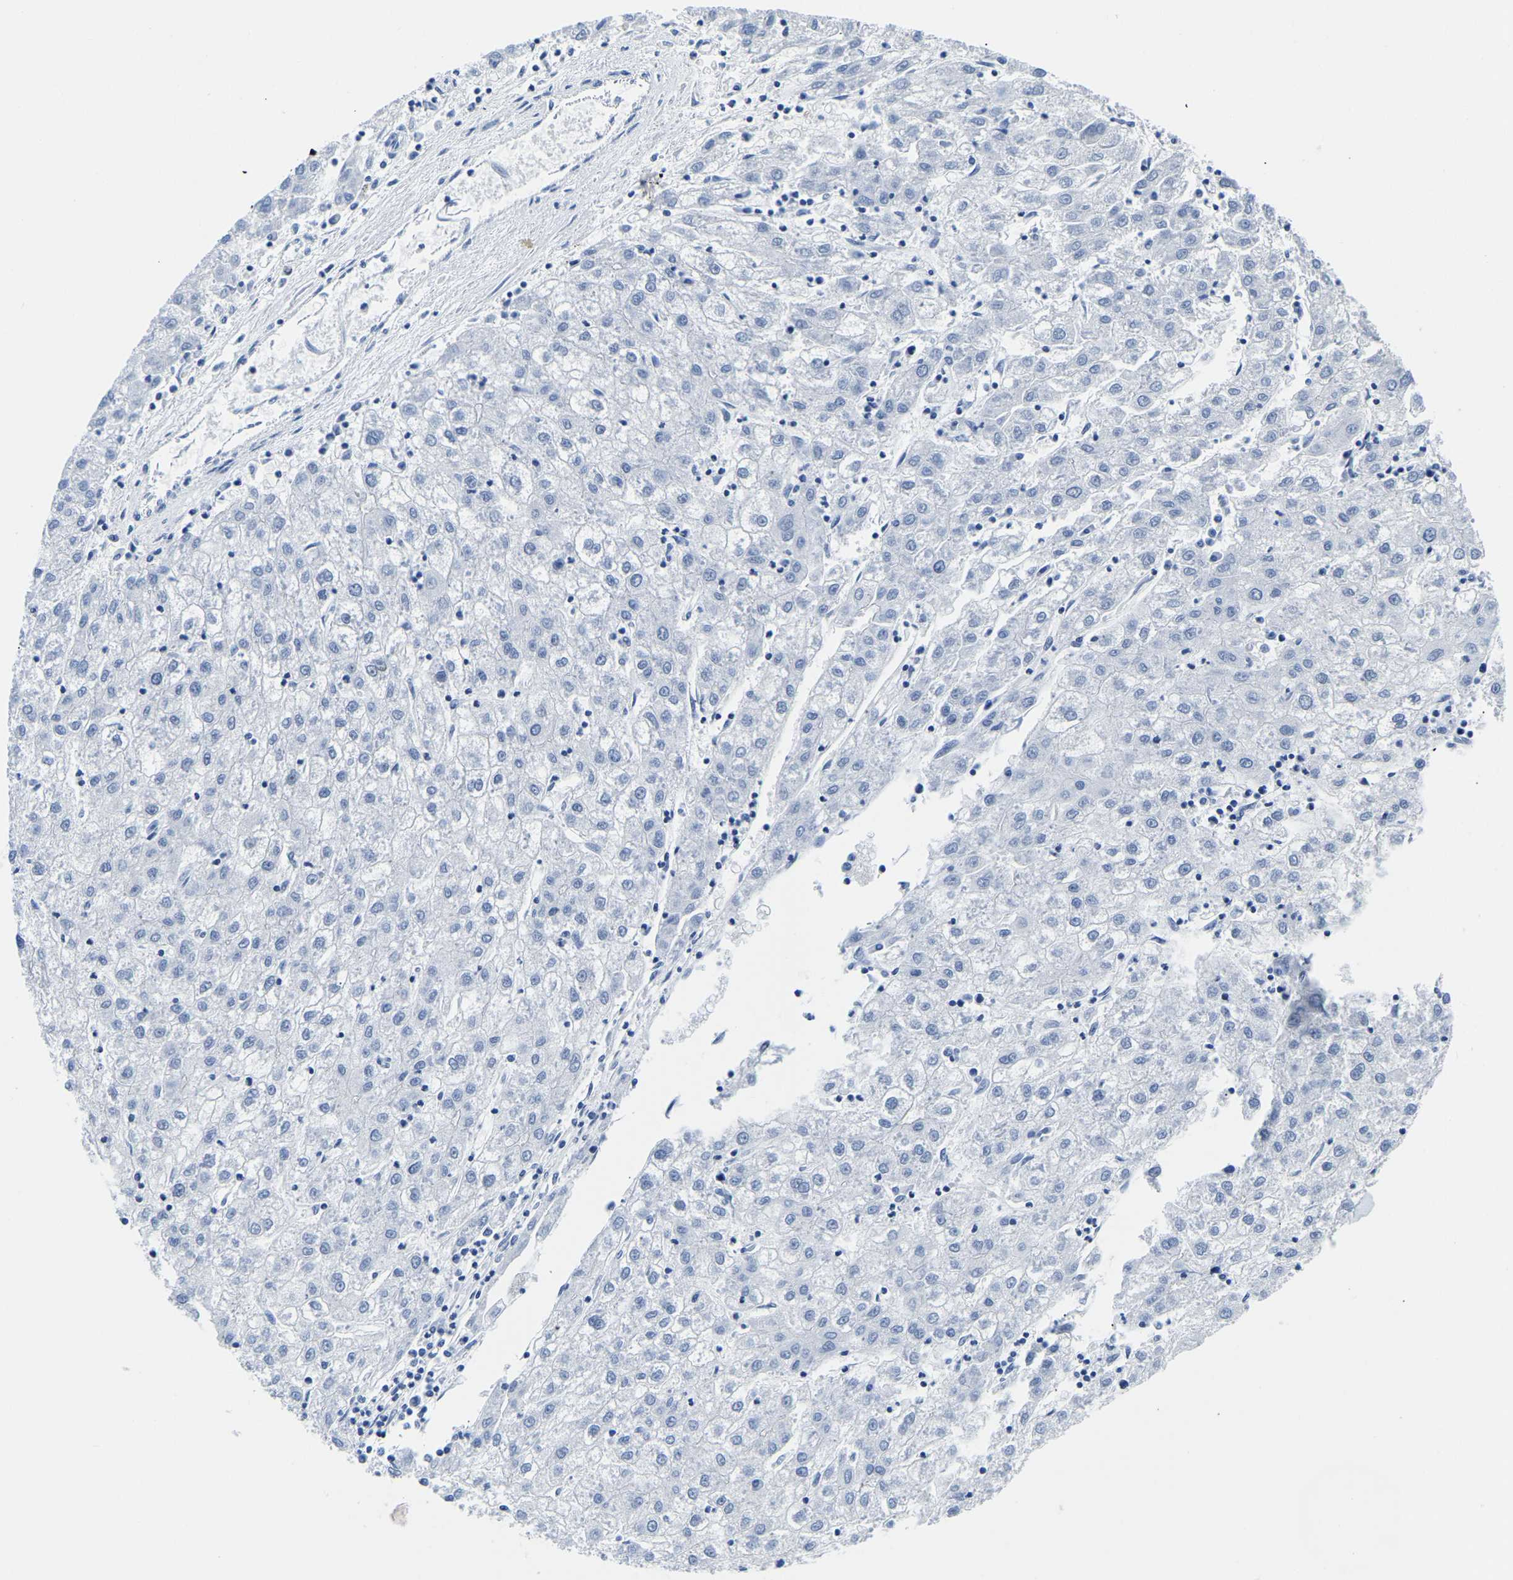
{"staining": {"intensity": "negative", "quantity": "none", "location": "none"}, "tissue": "liver cancer", "cell_type": "Tumor cells", "image_type": "cancer", "snomed": [{"axis": "morphology", "description": "Carcinoma, Hepatocellular, NOS"}, {"axis": "topography", "description": "Liver"}], "caption": "A micrograph of human liver hepatocellular carcinoma is negative for staining in tumor cells. (DAB immunohistochemistry (IHC), high magnification).", "gene": "UPK3A", "patient": {"sex": "male", "age": 72}}